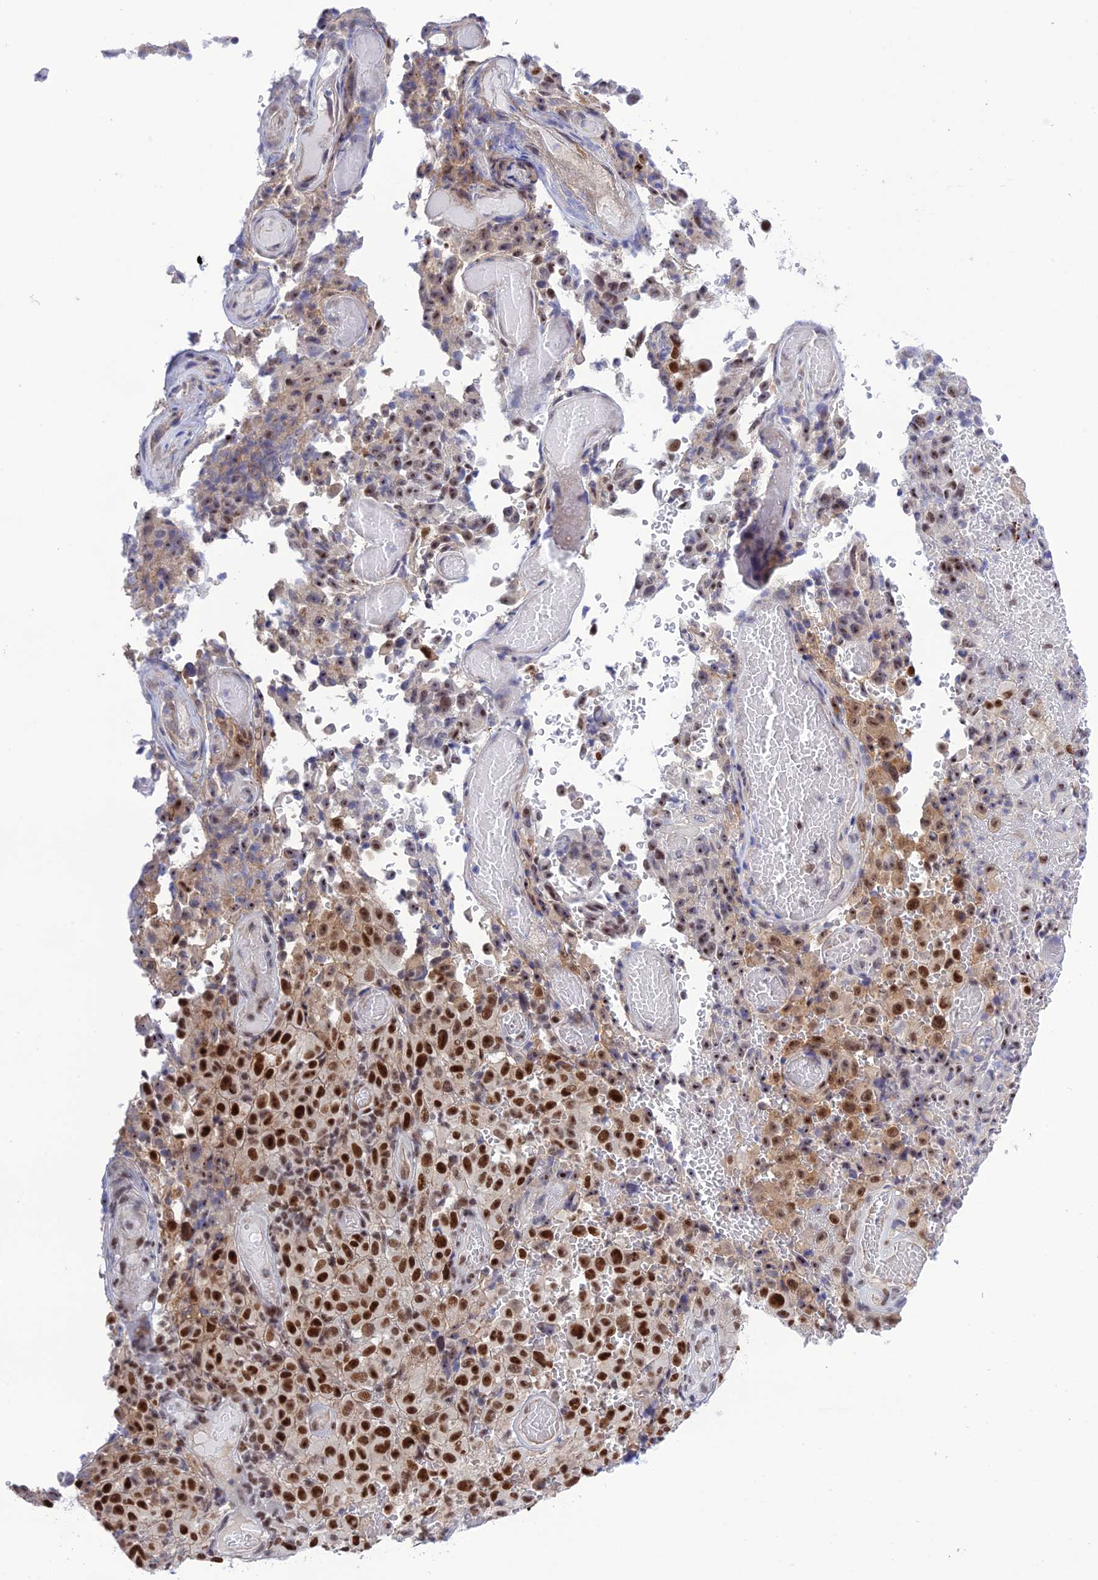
{"staining": {"intensity": "strong", "quantity": ">75%", "location": "nuclear"}, "tissue": "melanoma", "cell_type": "Tumor cells", "image_type": "cancer", "snomed": [{"axis": "morphology", "description": "Malignant melanoma, NOS"}, {"axis": "topography", "description": "Skin"}], "caption": "Malignant melanoma stained with immunohistochemistry (IHC) demonstrates strong nuclear staining in about >75% of tumor cells.", "gene": "TCEA1", "patient": {"sex": "female", "age": 82}}